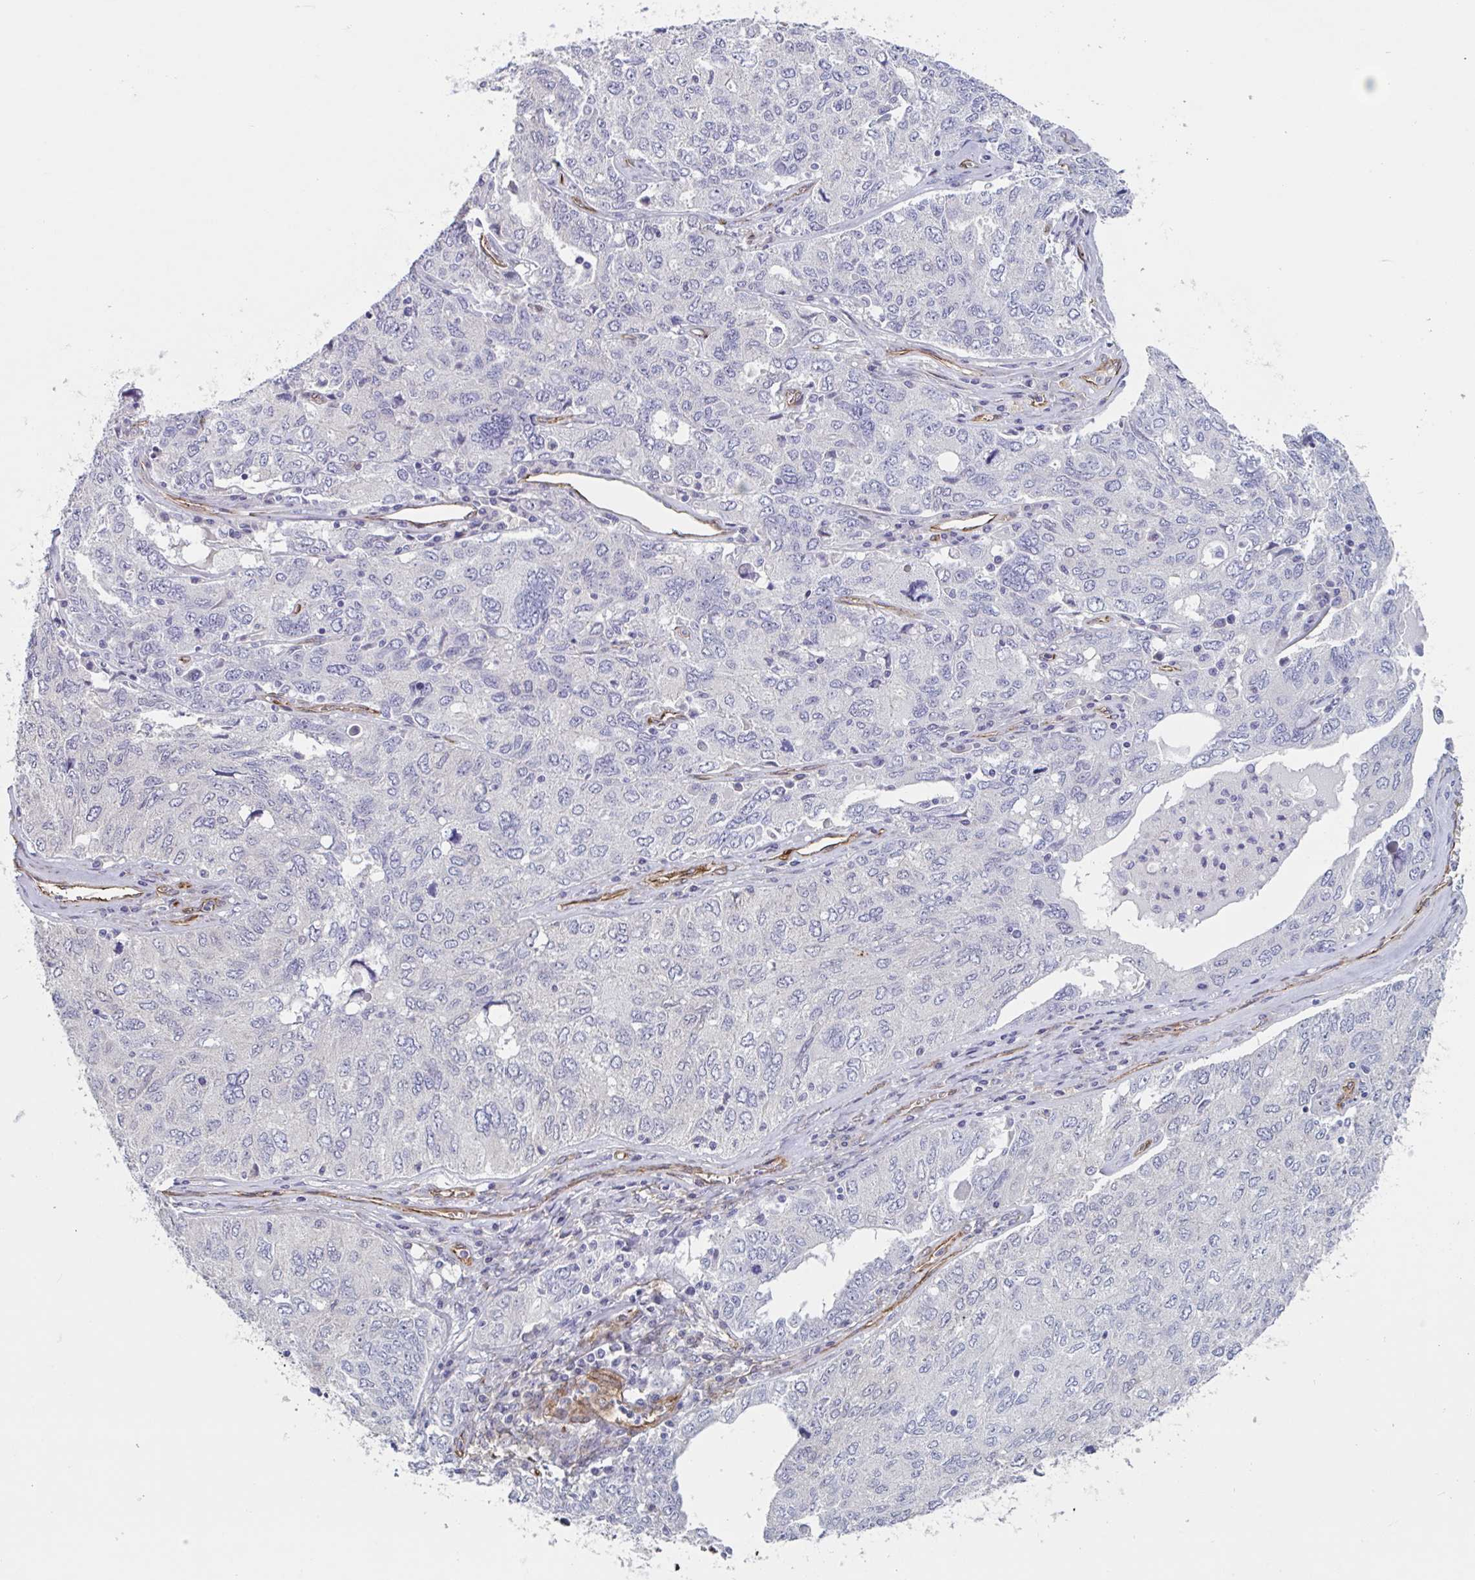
{"staining": {"intensity": "negative", "quantity": "none", "location": "none"}, "tissue": "ovarian cancer", "cell_type": "Tumor cells", "image_type": "cancer", "snomed": [{"axis": "morphology", "description": "Carcinoma, endometroid"}, {"axis": "topography", "description": "Ovary"}], "caption": "An image of human ovarian cancer (endometroid carcinoma) is negative for staining in tumor cells.", "gene": "CITED4", "patient": {"sex": "female", "age": 62}}